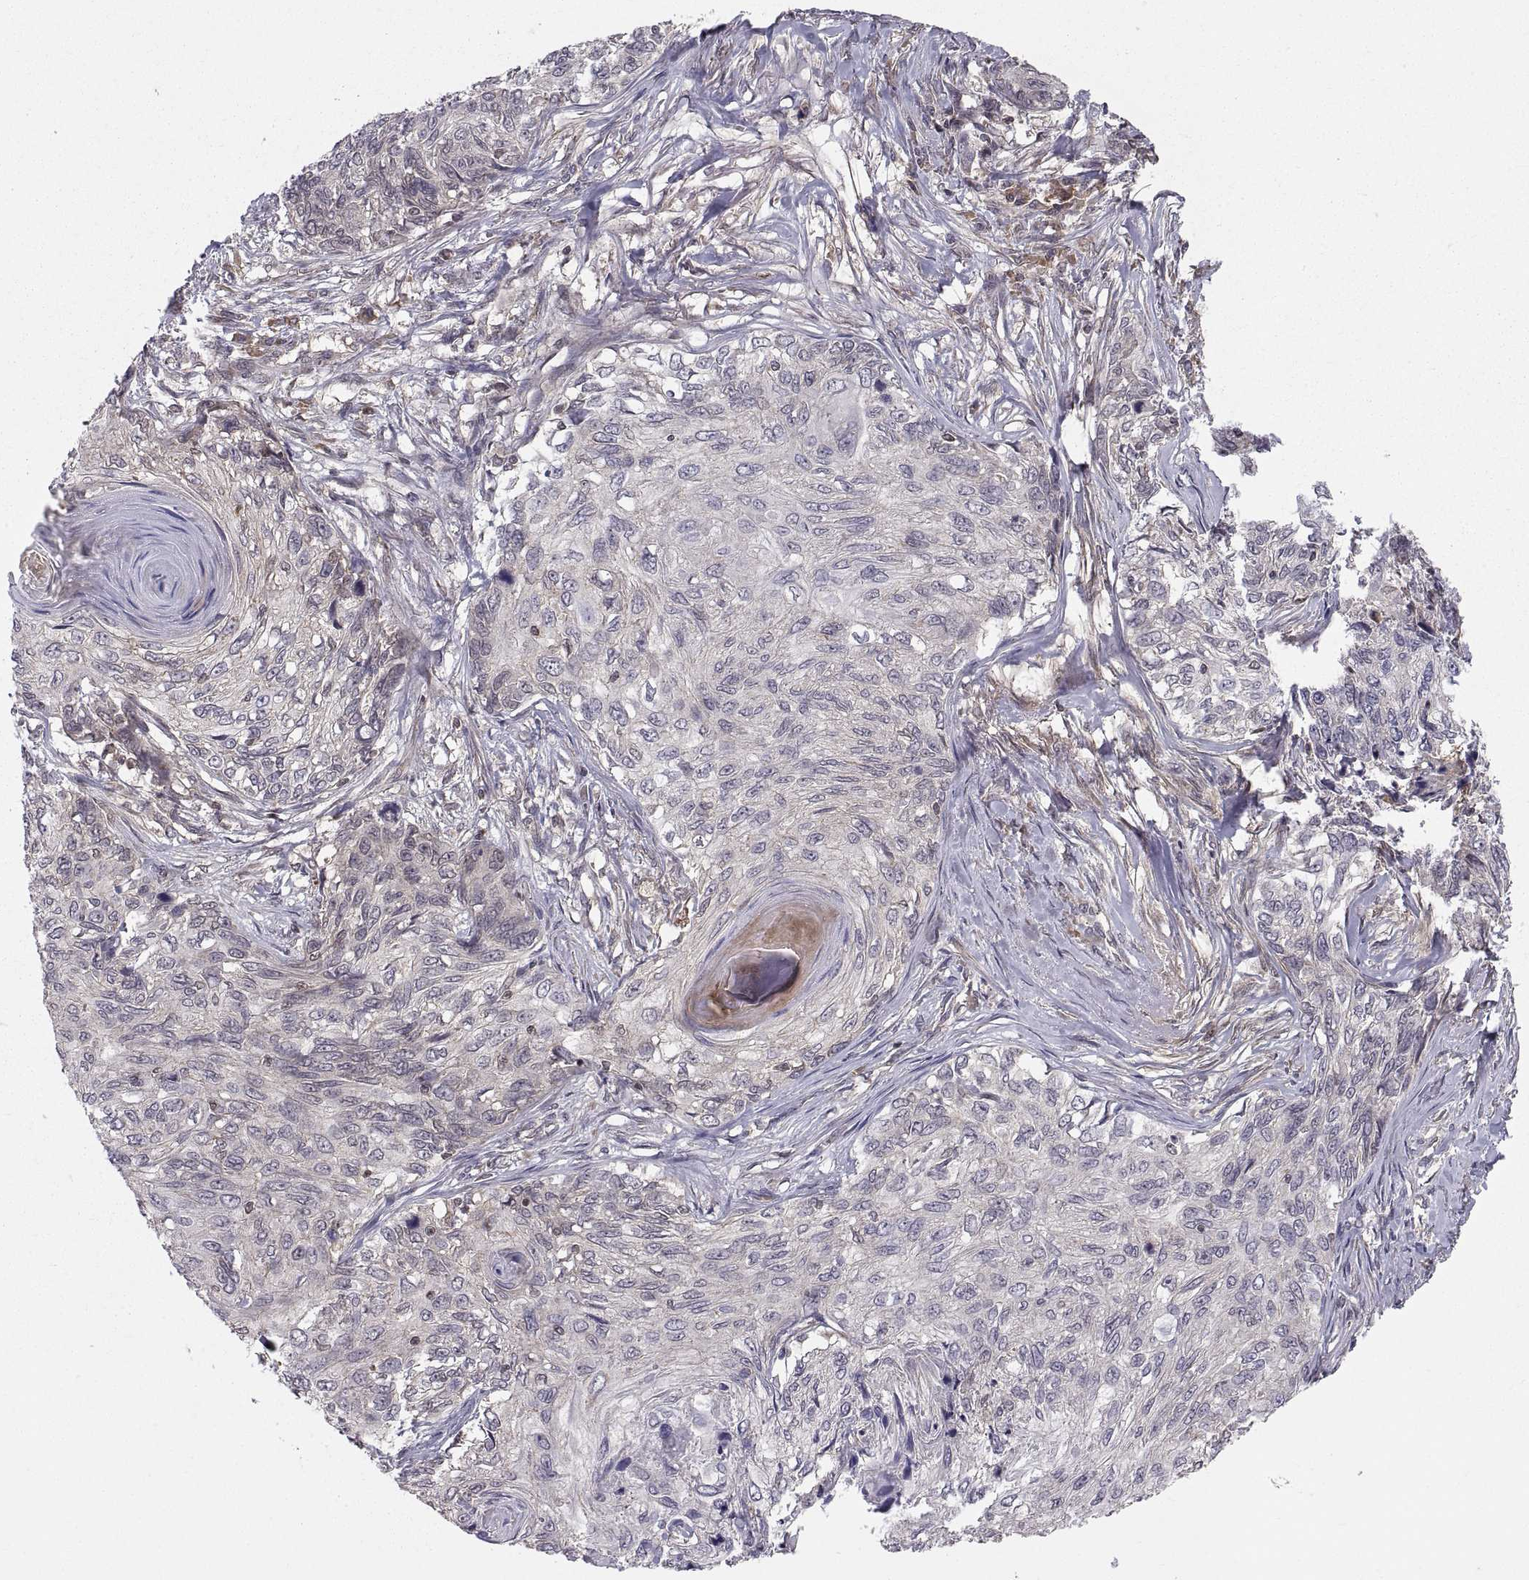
{"staining": {"intensity": "negative", "quantity": "none", "location": "none"}, "tissue": "skin cancer", "cell_type": "Tumor cells", "image_type": "cancer", "snomed": [{"axis": "morphology", "description": "Squamous cell carcinoma, NOS"}, {"axis": "topography", "description": "Skin"}], "caption": "Protein analysis of skin squamous cell carcinoma demonstrates no significant staining in tumor cells.", "gene": "ABL2", "patient": {"sex": "male", "age": 92}}